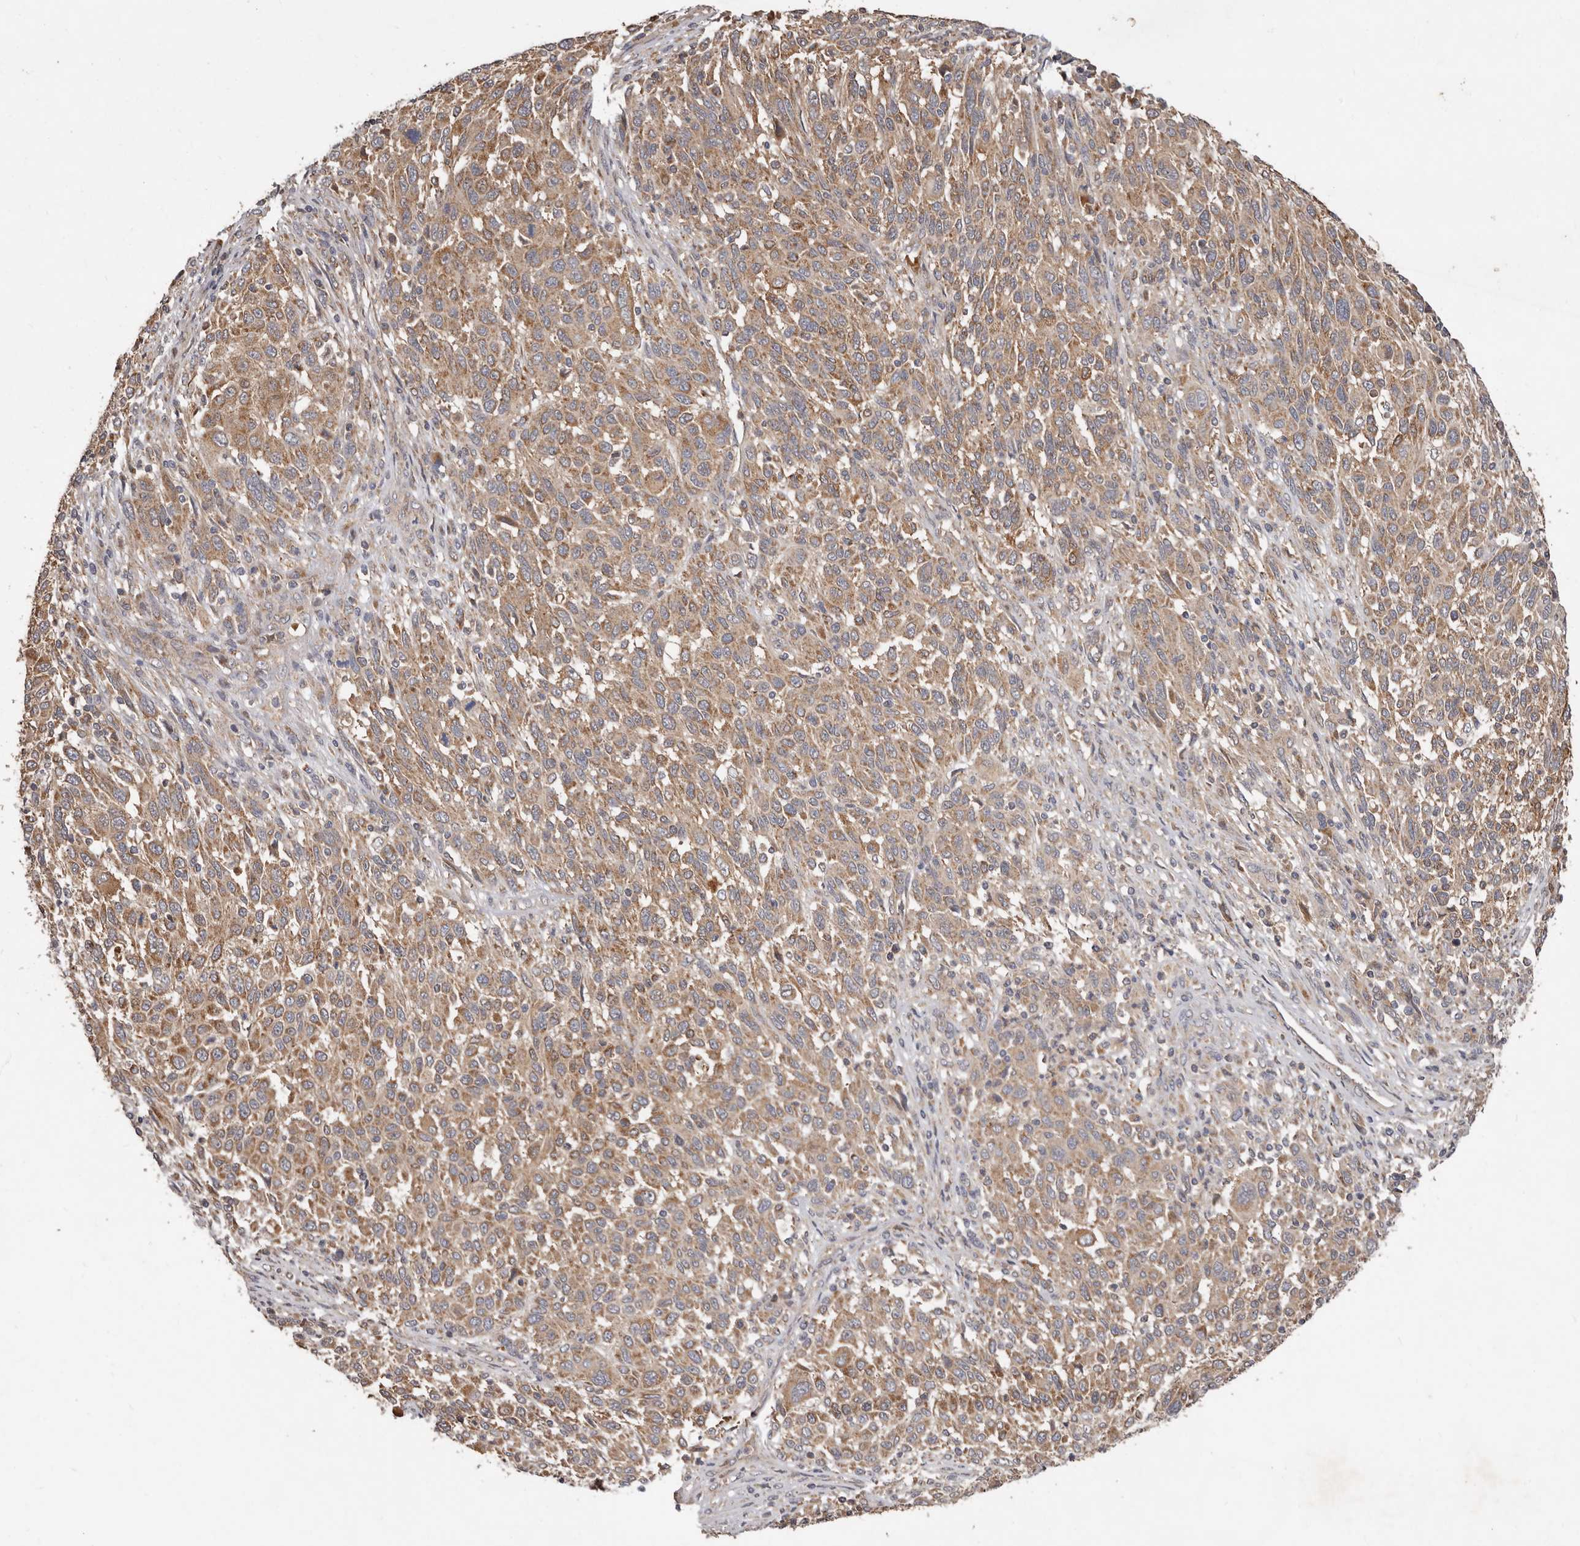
{"staining": {"intensity": "moderate", "quantity": ">75%", "location": "cytoplasmic/membranous"}, "tissue": "melanoma", "cell_type": "Tumor cells", "image_type": "cancer", "snomed": [{"axis": "morphology", "description": "Malignant melanoma, Metastatic site"}, {"axis": "topography", "description": "Lymph node"}], "caption": "Moderate cytoplasmic/membranous positivity for a protein is present in about >75% of tumor cells of malignant melanoma (metastatic site) using immunohistochemistry.", "gene": "GOT1L1", "patient": {"sex": "male", "age": 61}}